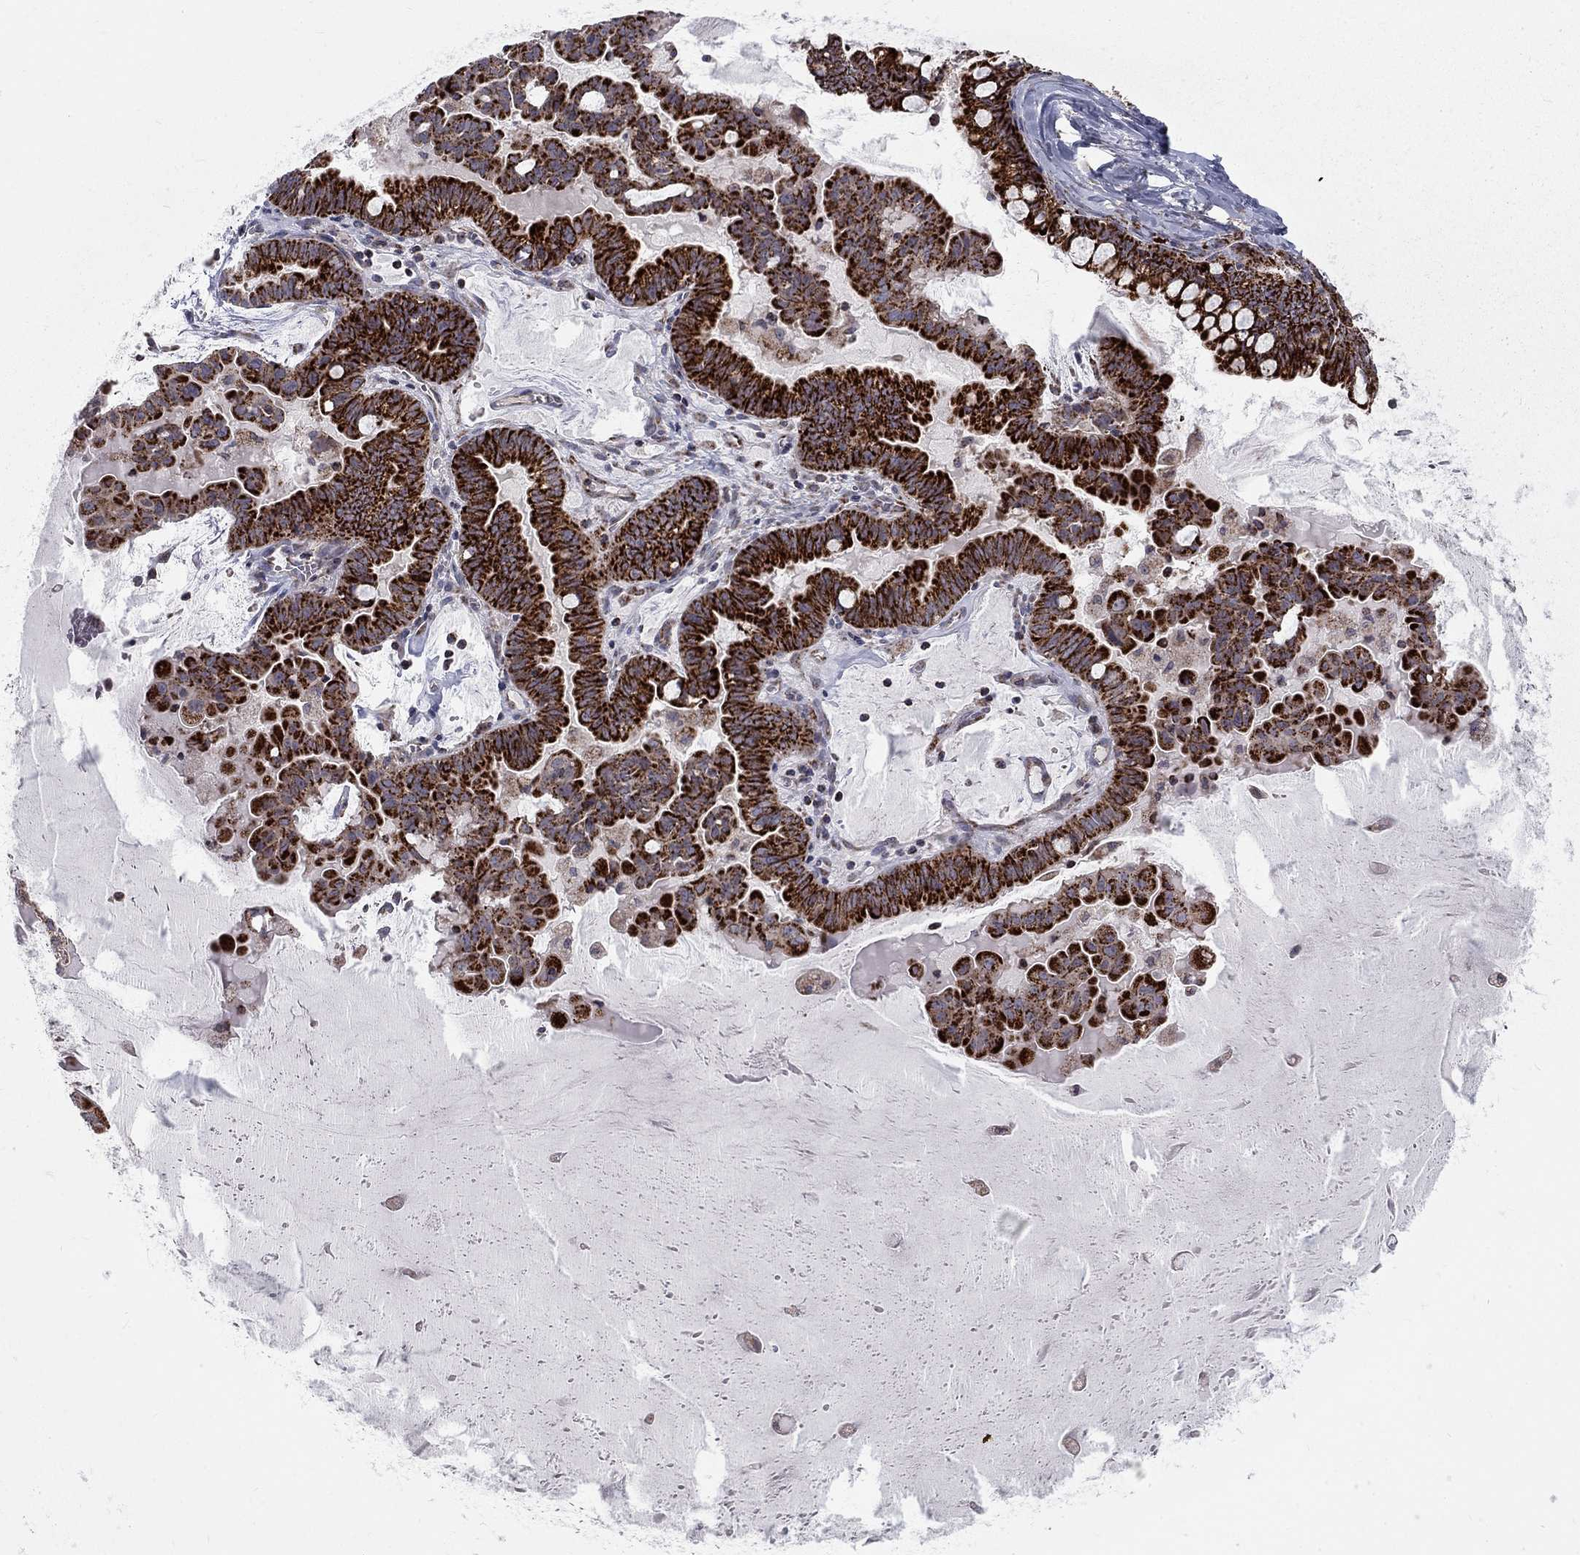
{"staining": {"intensity": "strong", "quantity": ">75%", "location": "cytoplasmic/membranous"}, "tissue": "ovarian cancer", "cell_type": "Tumor cells", "image_type": "cancer", "snomed": [{"axis": "morphology", "description": "Cystadenocarcinoma, mucinous, NOS"}, {"axis": "topography", "description": "Ovary"}], "caption": "Approximately >75% of tumor cells in human ovarian mucinous cystadenocarcinoma display strong cytoplasmic/membranous protein positivity as visualized by brown immunohistochemical staining.", "gene": "ALDH1B1", "patient": {"sex": "female", "age": 63}}